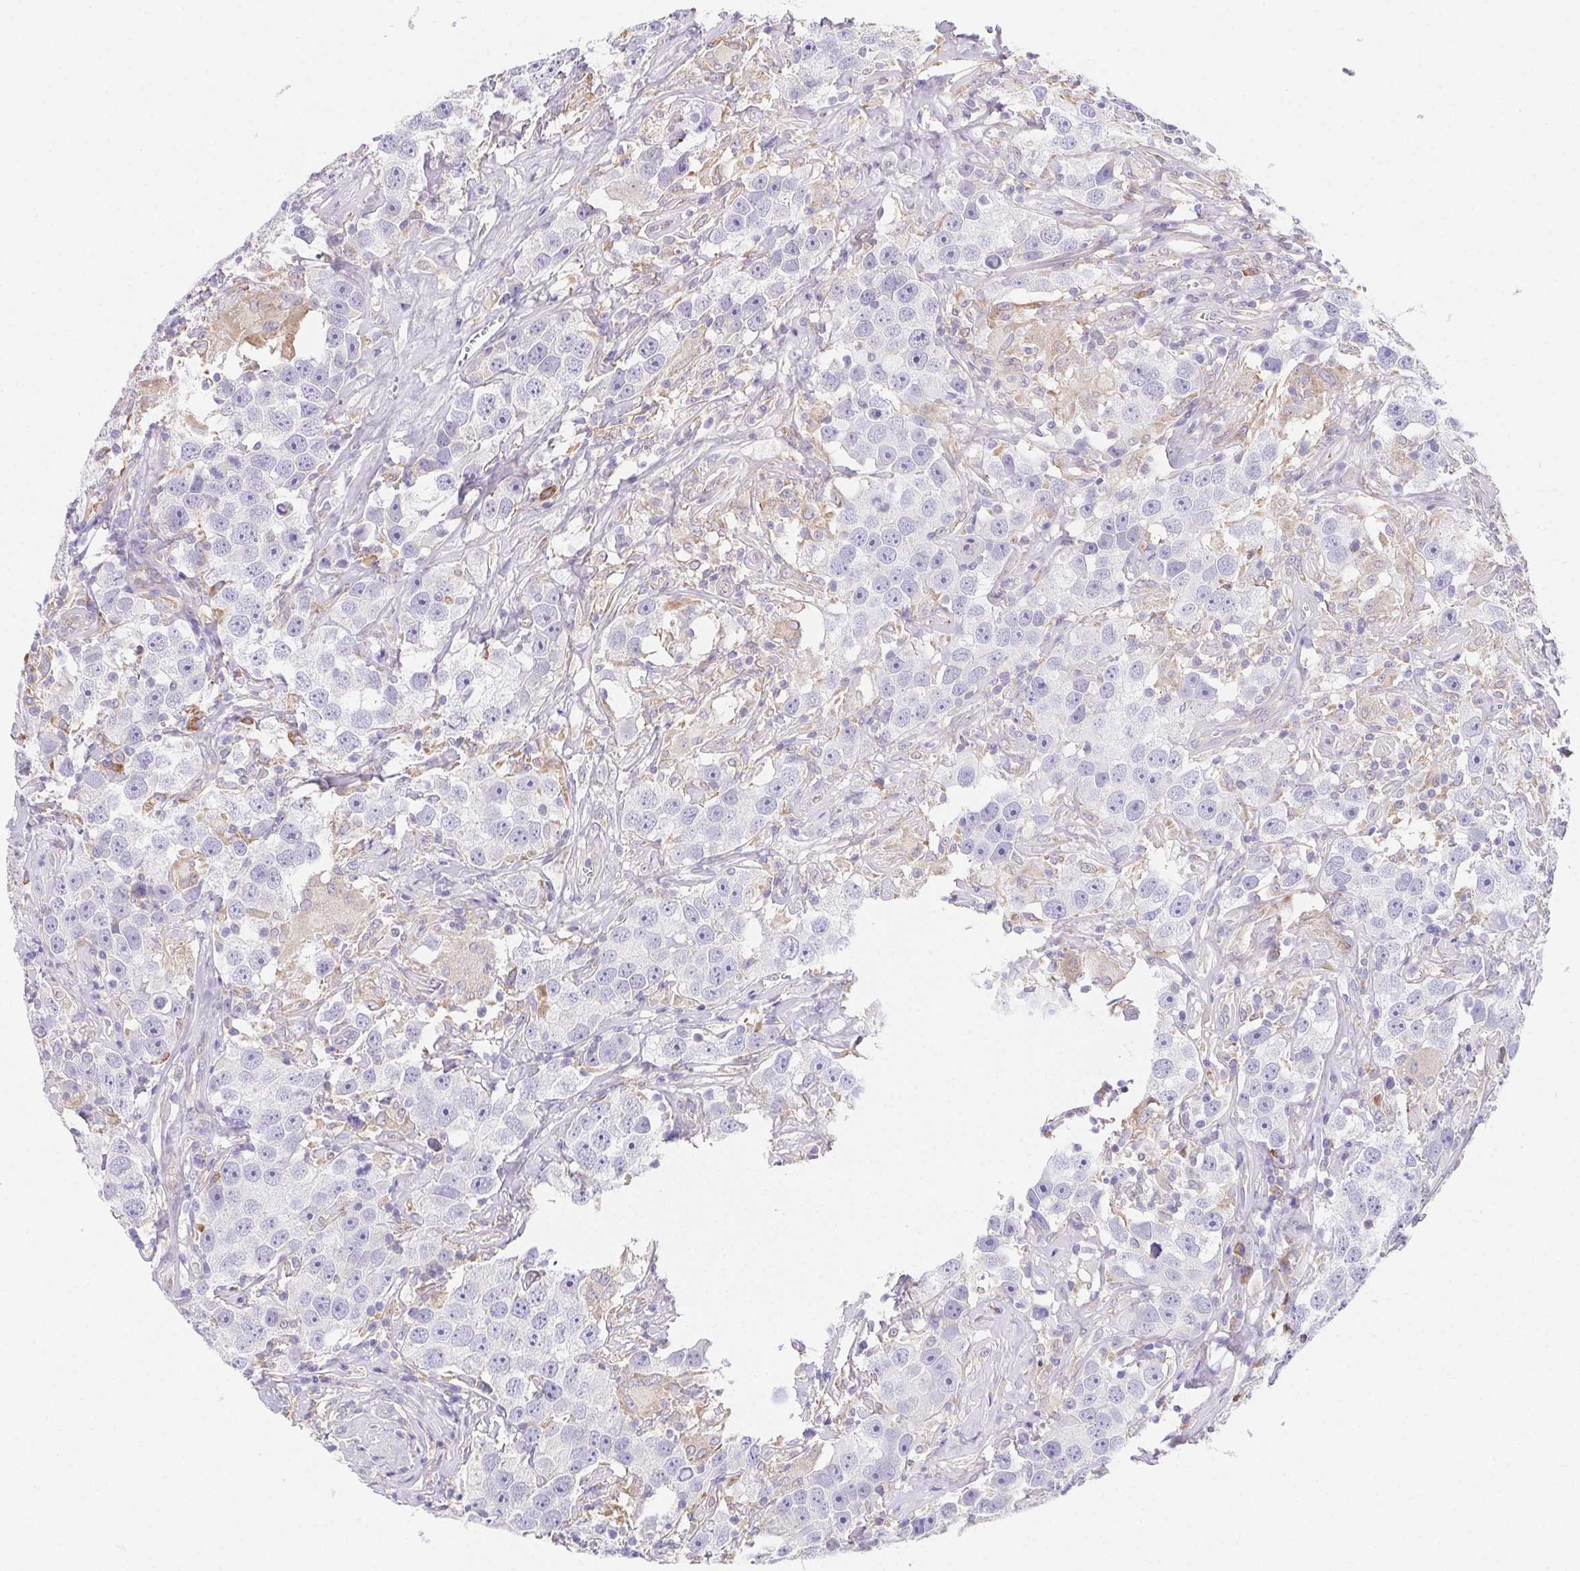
{"staining": {"intensity": "negative", "quantity": "none", "location": "none"}, "tissue": "testis cancer", "cell_type": "Tumor cells", "image_type": "cancer", "snomed": [{"axis": "morphology", "description": "Seminoma, NOS"}, {"axis": "topography", "description": "Testis"}], "caption": "IHC histopathology image of neoplastic tissue: human testis cancer (seminoma) stained with DAB exhibits no significant protein expression in tumor cells.", "gene": "ADAM8", "patient": {"sex": "male", "age": 49}}